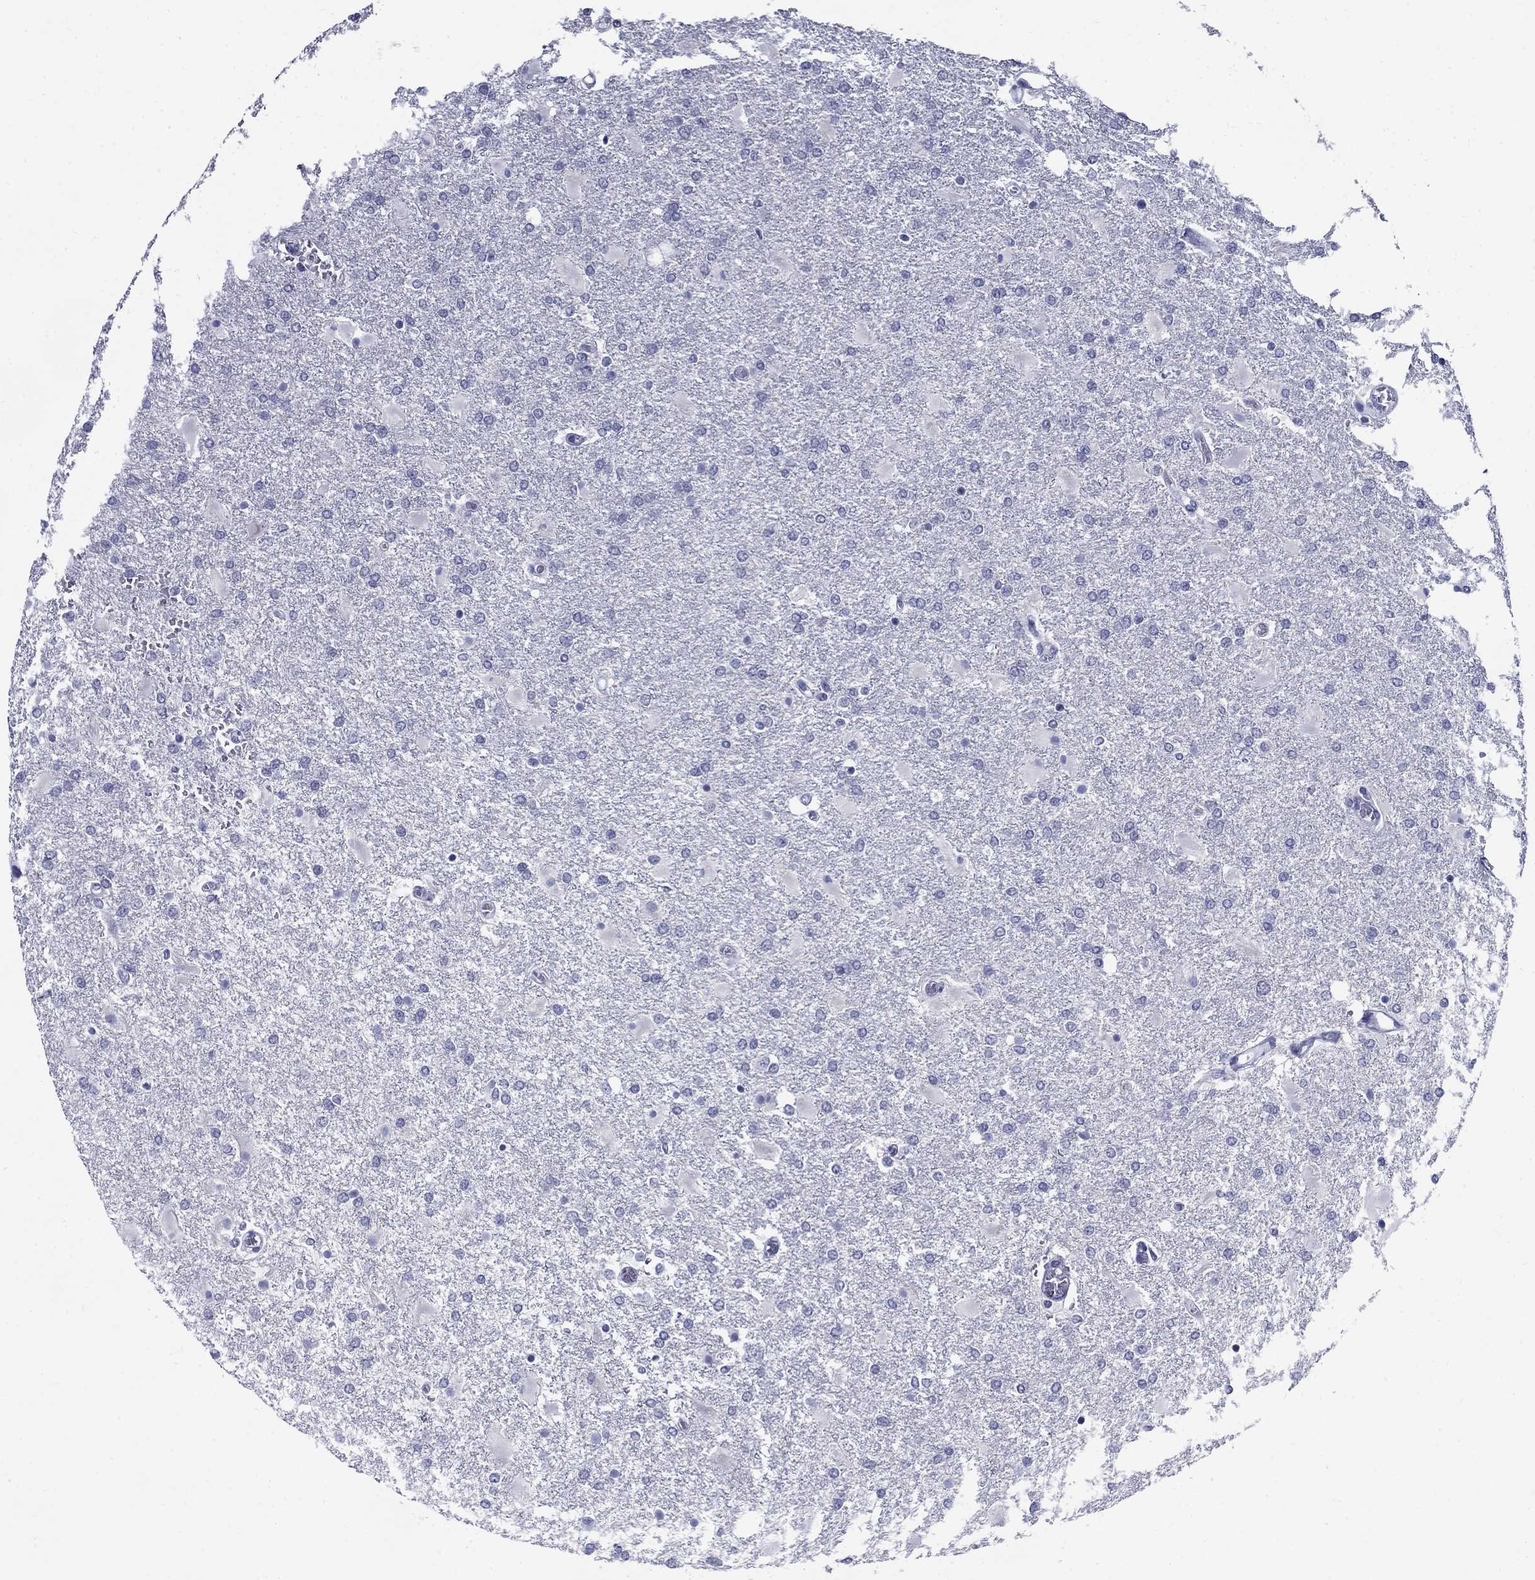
{"staining": {"intensity": "negative", "quantity": "none", "location": "none"}, "tissue": "glioma", "cell_type": "Tumor cells", "image_type": "cancer", "snomed": [{"axis": "morphology", "description": "Glioma, malignant, High grade"}, {"axis": "topography", "description": "Cerebral cortex"}], "caption": "Malignant glioma (high-grade) stained for a protein using immunohistochemistry displays no staining tumor cells.", "gene": "C4orf19", "patient": {"sex": "male", "age": 79}}